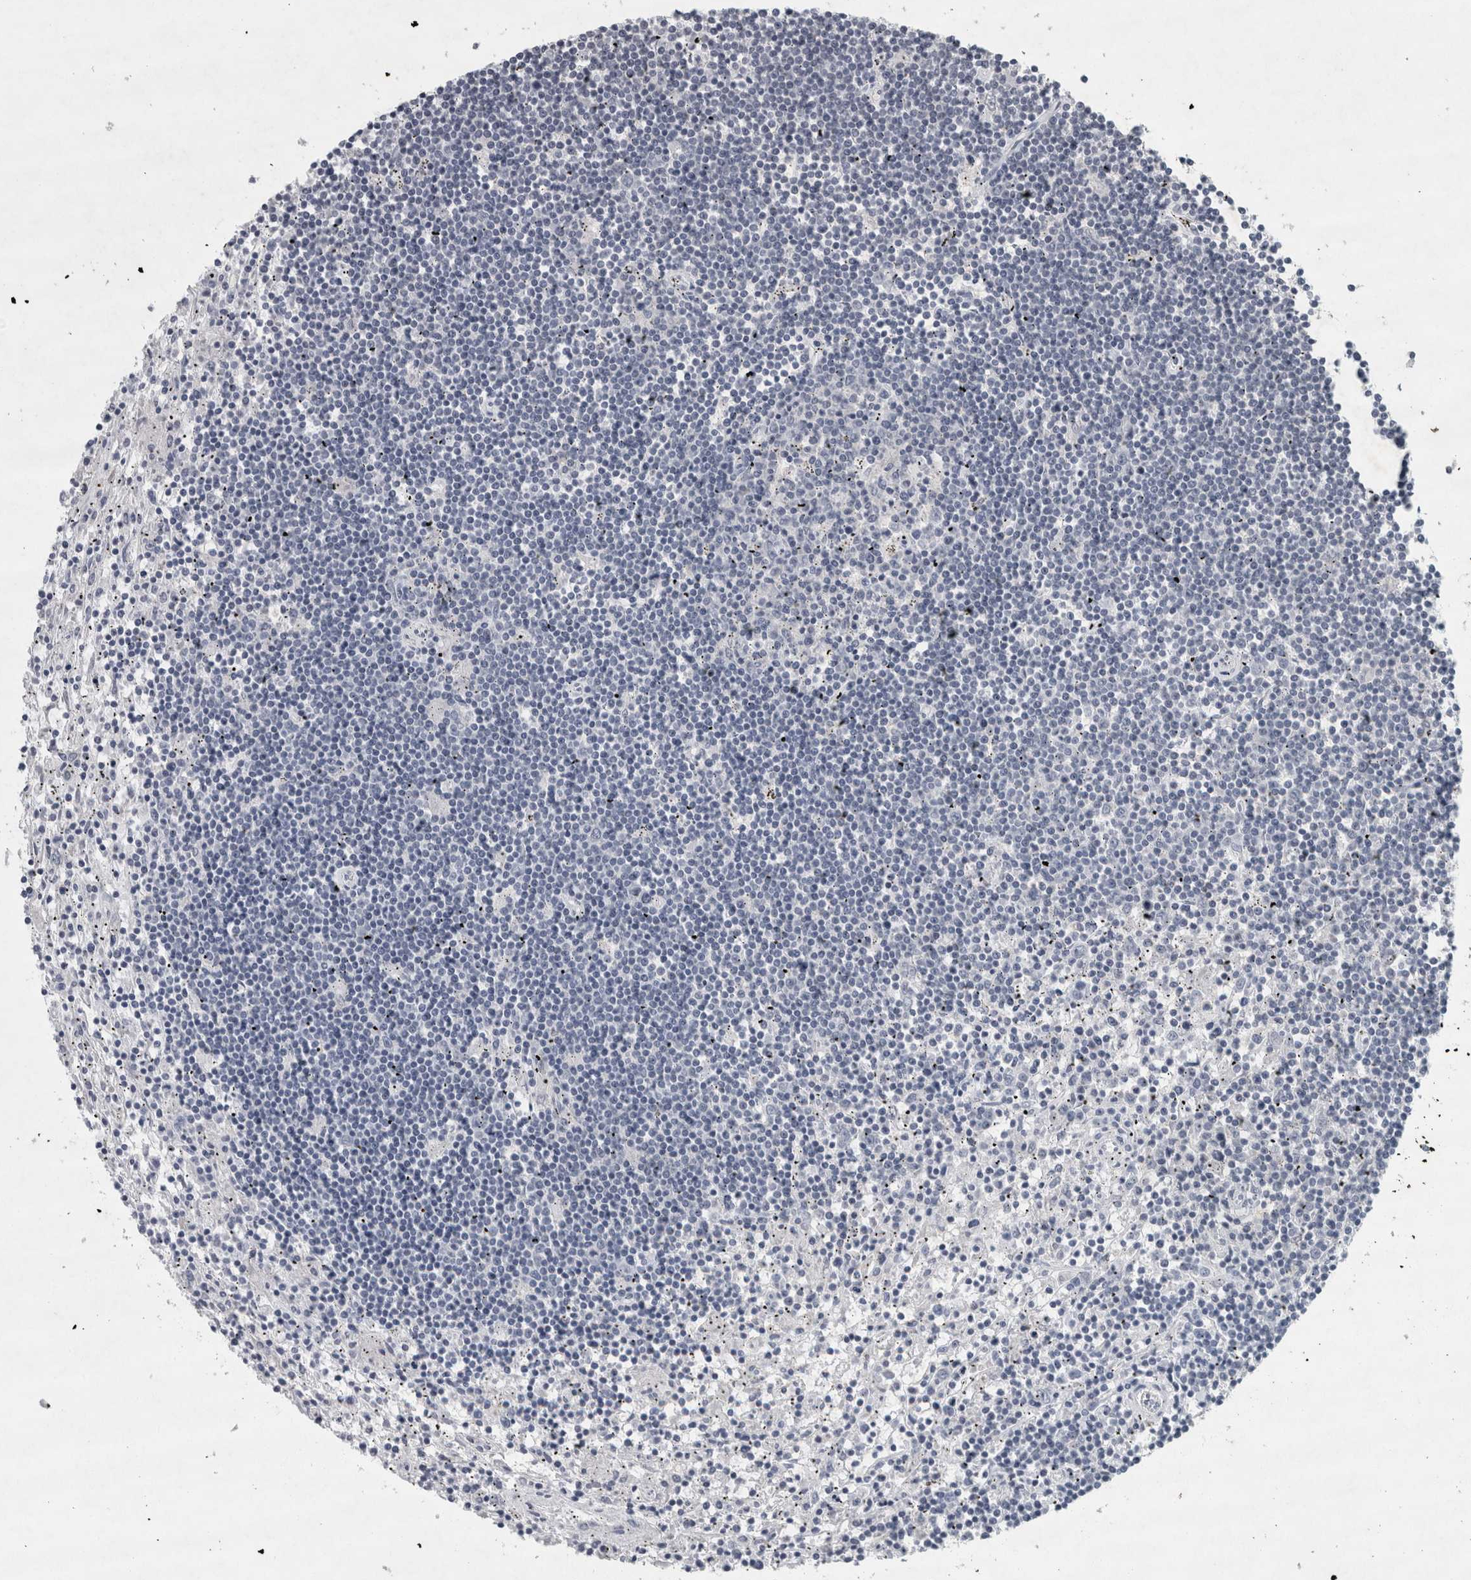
{"staining": {"intensity": "negative", "quantity": "none", "location": "none"}, "tissue": "lymphoma", "cell_type": "Tumor cells", "image_type": "cancer", "snomed": [{"axis": "morphology", "description": "Malignant lymphoma, non-Hodgkin's type, Low grade"}, {"axis": "topography", "description": "Spleen"}], "caption": "Immunohistochemical staining of malignant lymphoma, non-Hodgkin's type (low-grade) exhibits no significant staining in tumor cells. (Brightfield microscopy of DAB IHC at high magnification).", "gene": "WNT7A", "patient": {"sex": "male", "age": 76}}